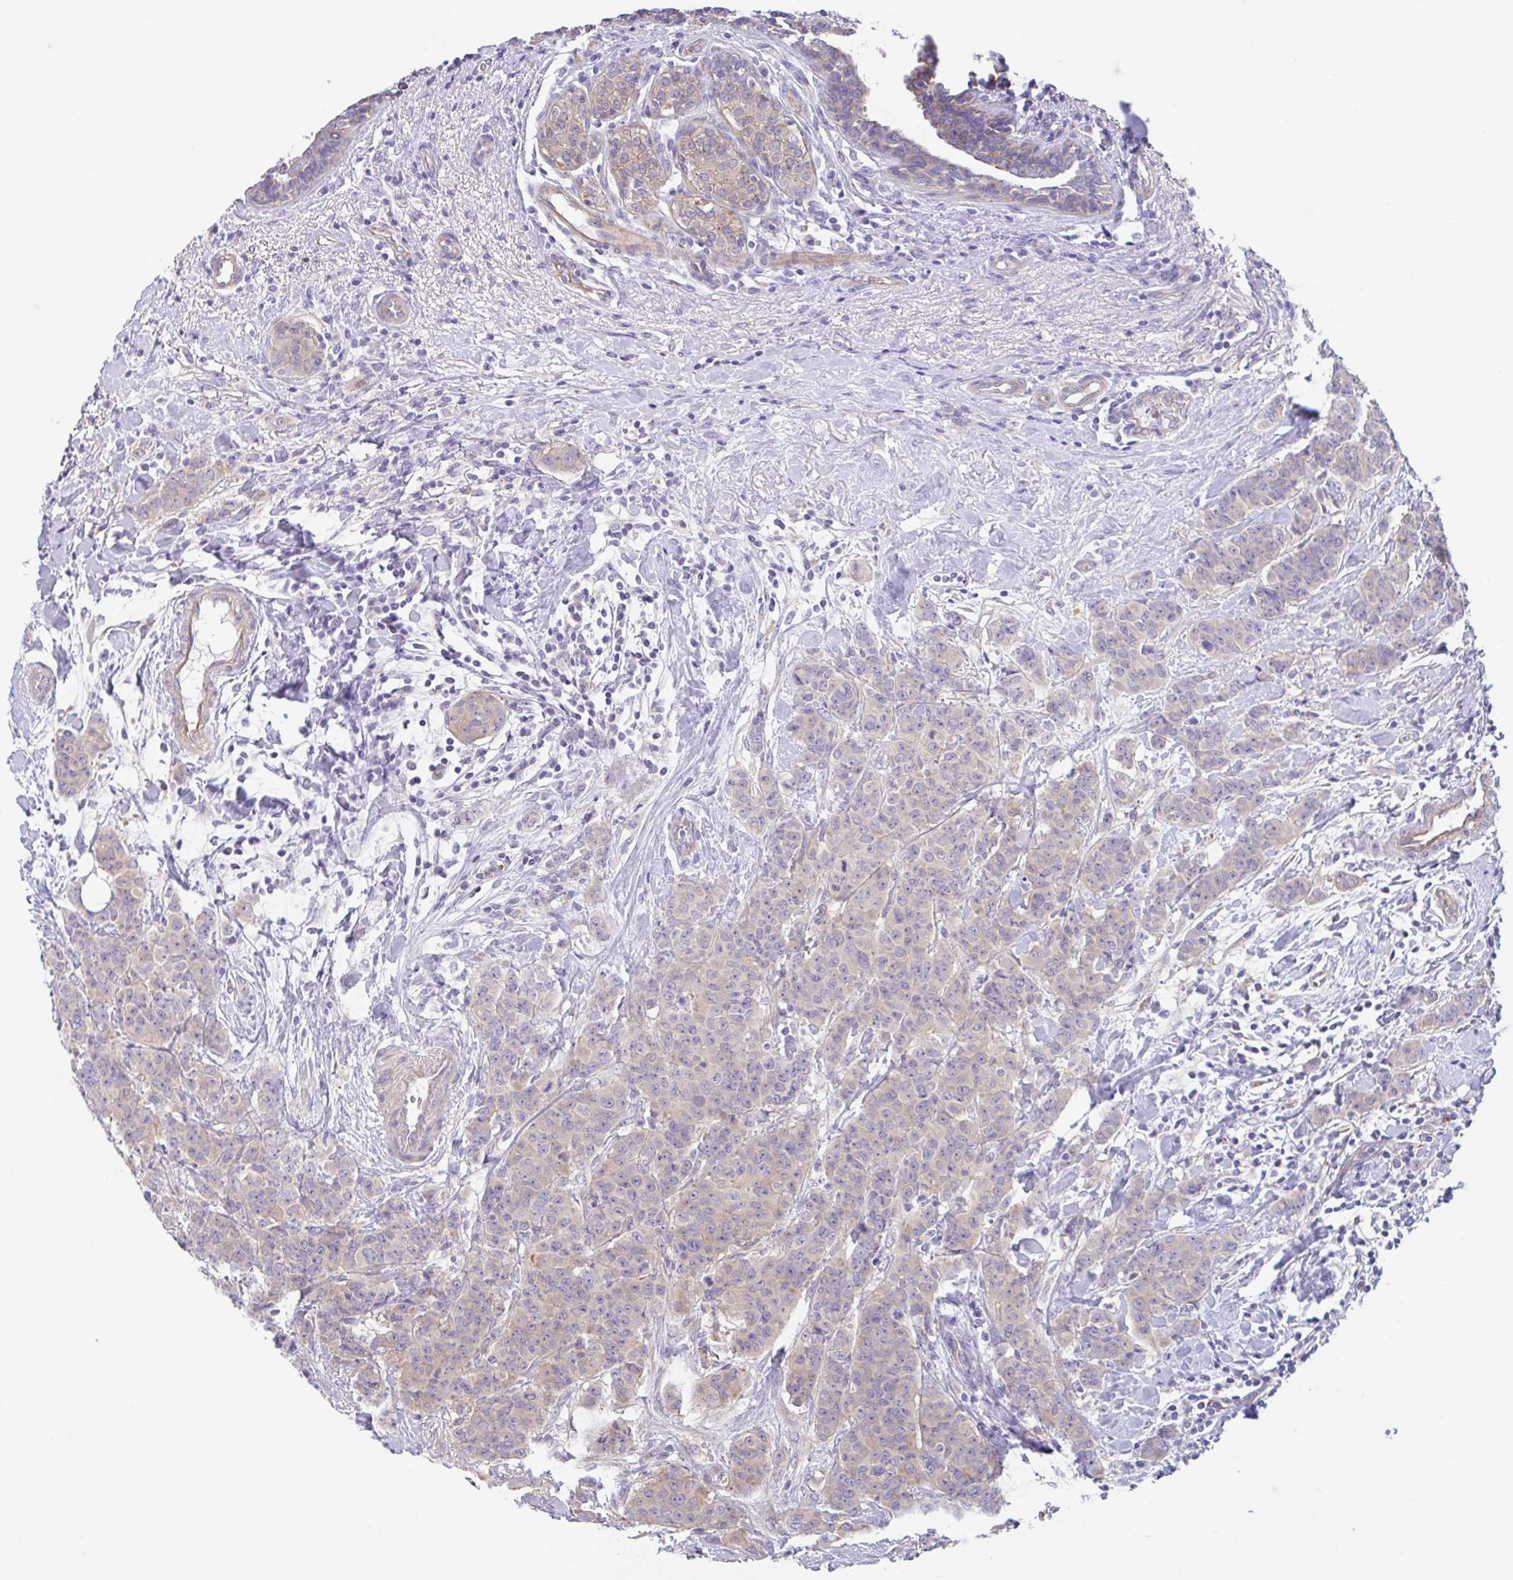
{"staining": {"intensity": "weak", "quantity": "25%-75%", "location": "cytoplasmic/membranous"}, "tissue": "breast cancer", "cell_type": "Tumor cells", "image_type": "cancer", "snomed": [{"axis": "morphology", "description": "Duct carcinoma"}, {"axis": "topography", "description": "Breast"}], "caption": "Breast cancer (intraductal carcinoma) tissue displays weak cytoplasmic/membranous positivity in about 25%-75% of tumor cells", "gene": "LENG9", "patient": {"sex": "female", "age": 40}}